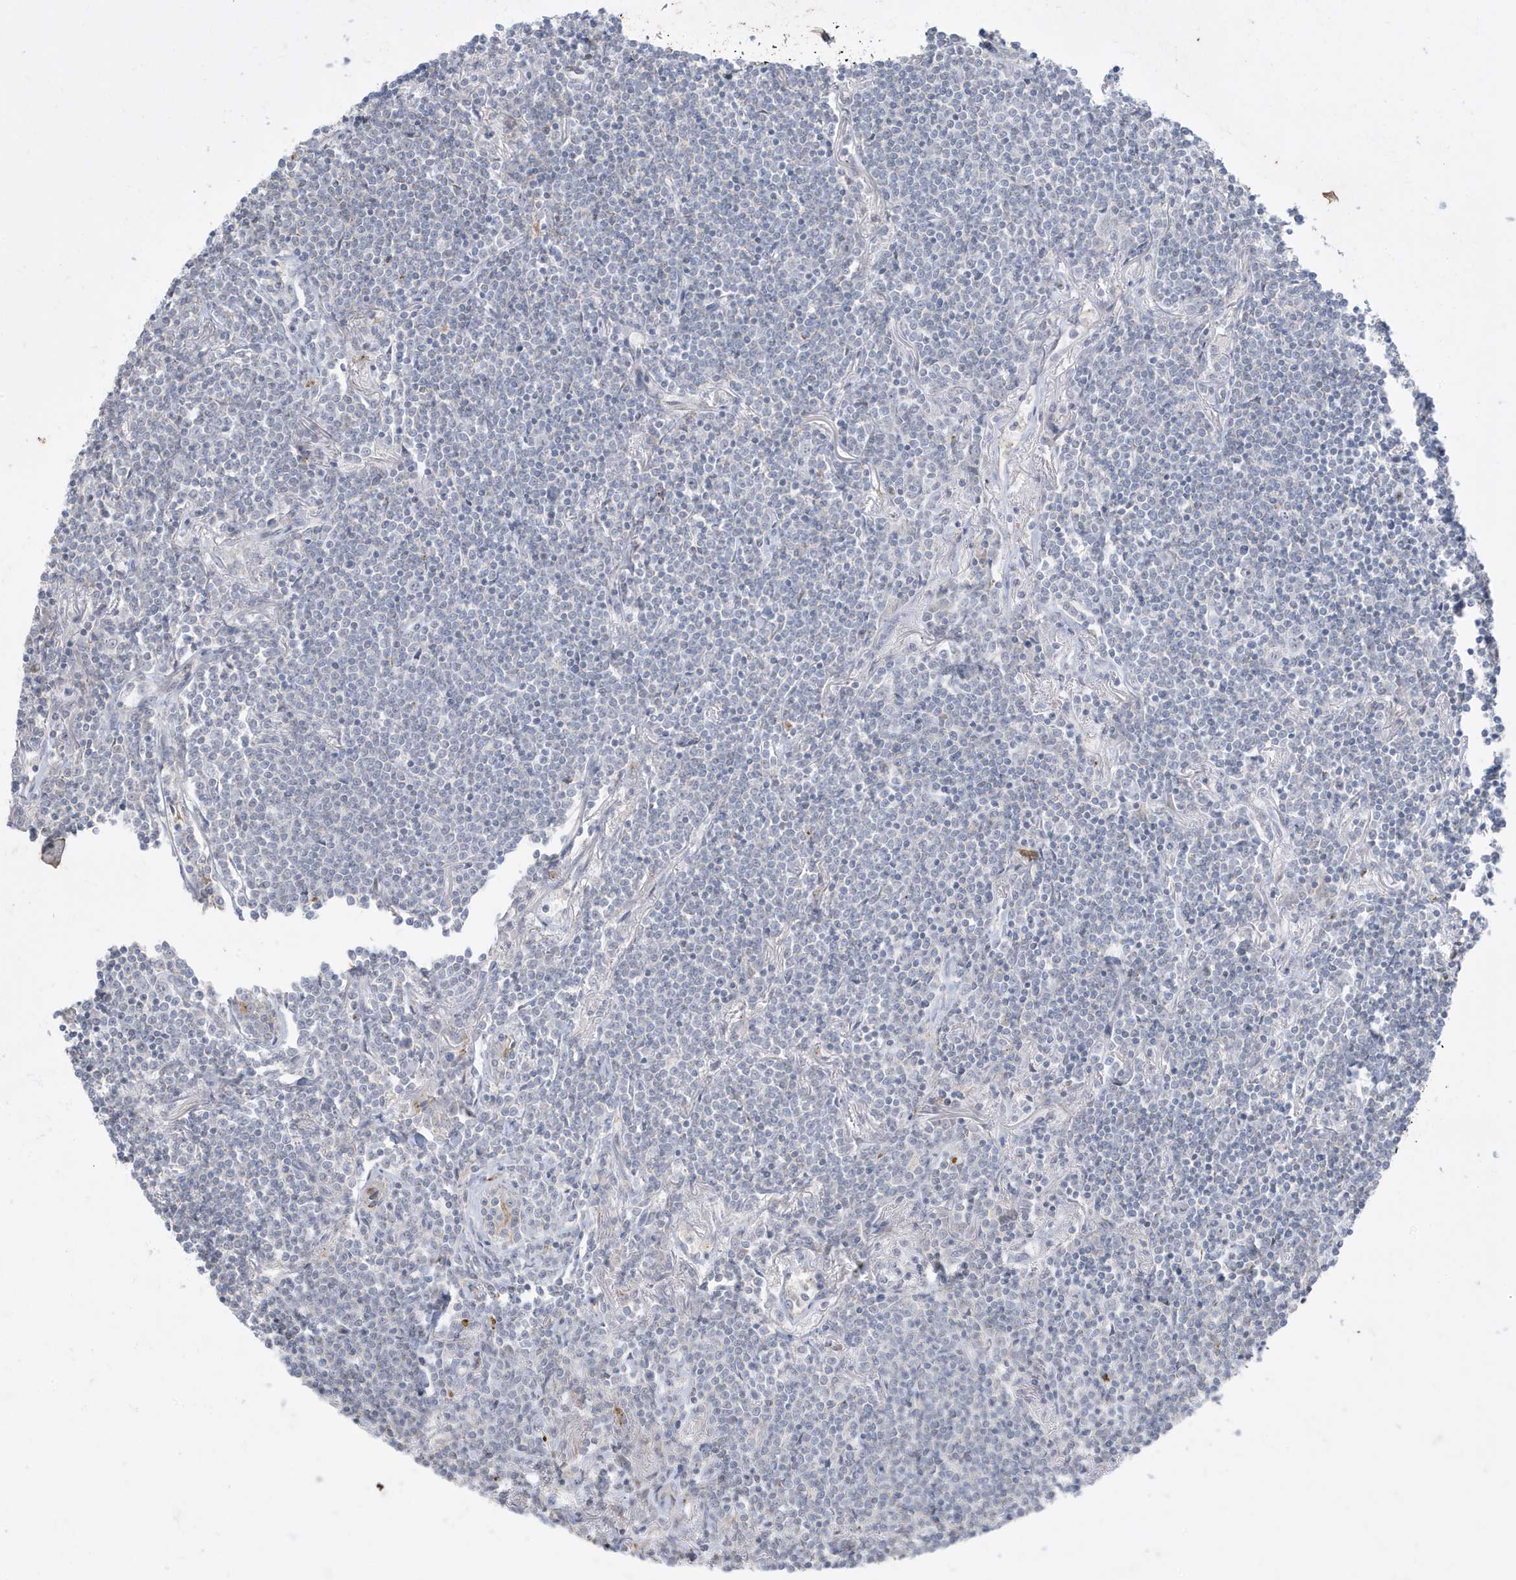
{"staining": {"intensity": "negative", "quantity": "none", "location": "none"}, "tissue": "lymphoma", "cell_type": "Tumor cells", "image_type": "cancer", "snomed": [{"axis": "morphology", "description": "Malignant lymphoma, non-Hodgkin's type, Low grade"}, {"axis": "topography", "description": "Lung"}], "caption": "DAB immunohistochemical staining of low-grade malignant lymphoma, non-Hodgkin's type exhibits no significant expression in tumor cells. Brightfield microscopy of immunohistochemistry (IHC) stained with DAB (3,3'-diaminobenzidine) (brown) and hematoxylin (blue), captured at high magnification.", "gene": "FNDC1", "patient": {"sex": "female", "age": 71}}